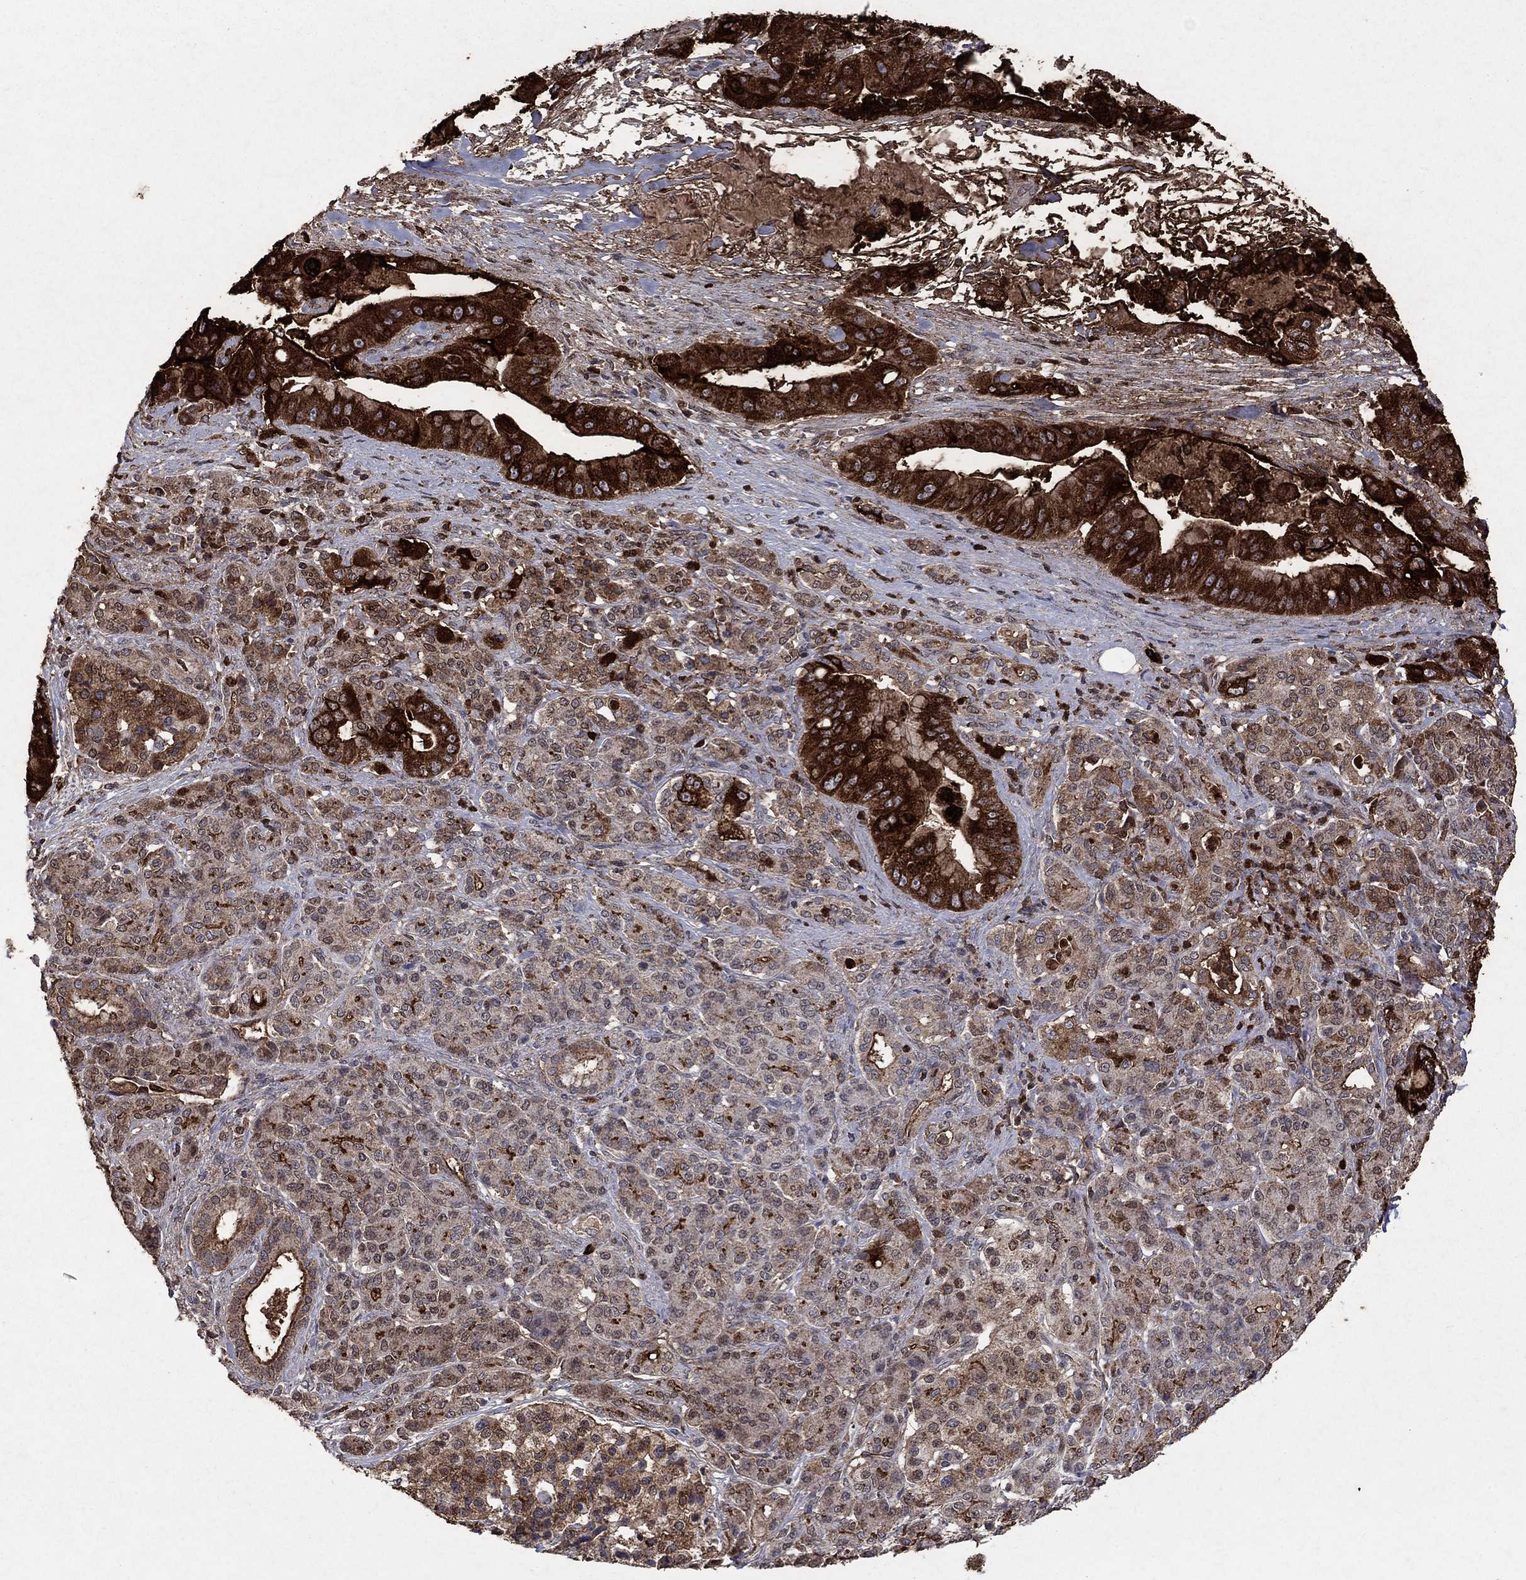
{"staining": {"intensity": "strong", "quantity": "25%-75%", "location": "cytoplasmic/membranous"}, "tissue": "pancreatic cancer", "cell_type": "Tumor cells", "image_type": "cancer", "snomed": [{"axis": "morphology", "description": "Normal tissue, NOS"}, {"axis": "morphology", "description": "Inflammation, NOS"}, {"axis": "morphology", "description": "Adenocarcinoma, NOS"}, {"axis": "topography", "description": "Pancreas"}], "caption": "Approximately 25%-75% of tumor cells in human pancreatic cancer (adenocarcinoma) demonstrate strong cytoplasmic/membranous protein expression as visualized by brown immunohistochemical staining.", "gene": "CD24", "patient": {"sex": "male", "age": 57}}